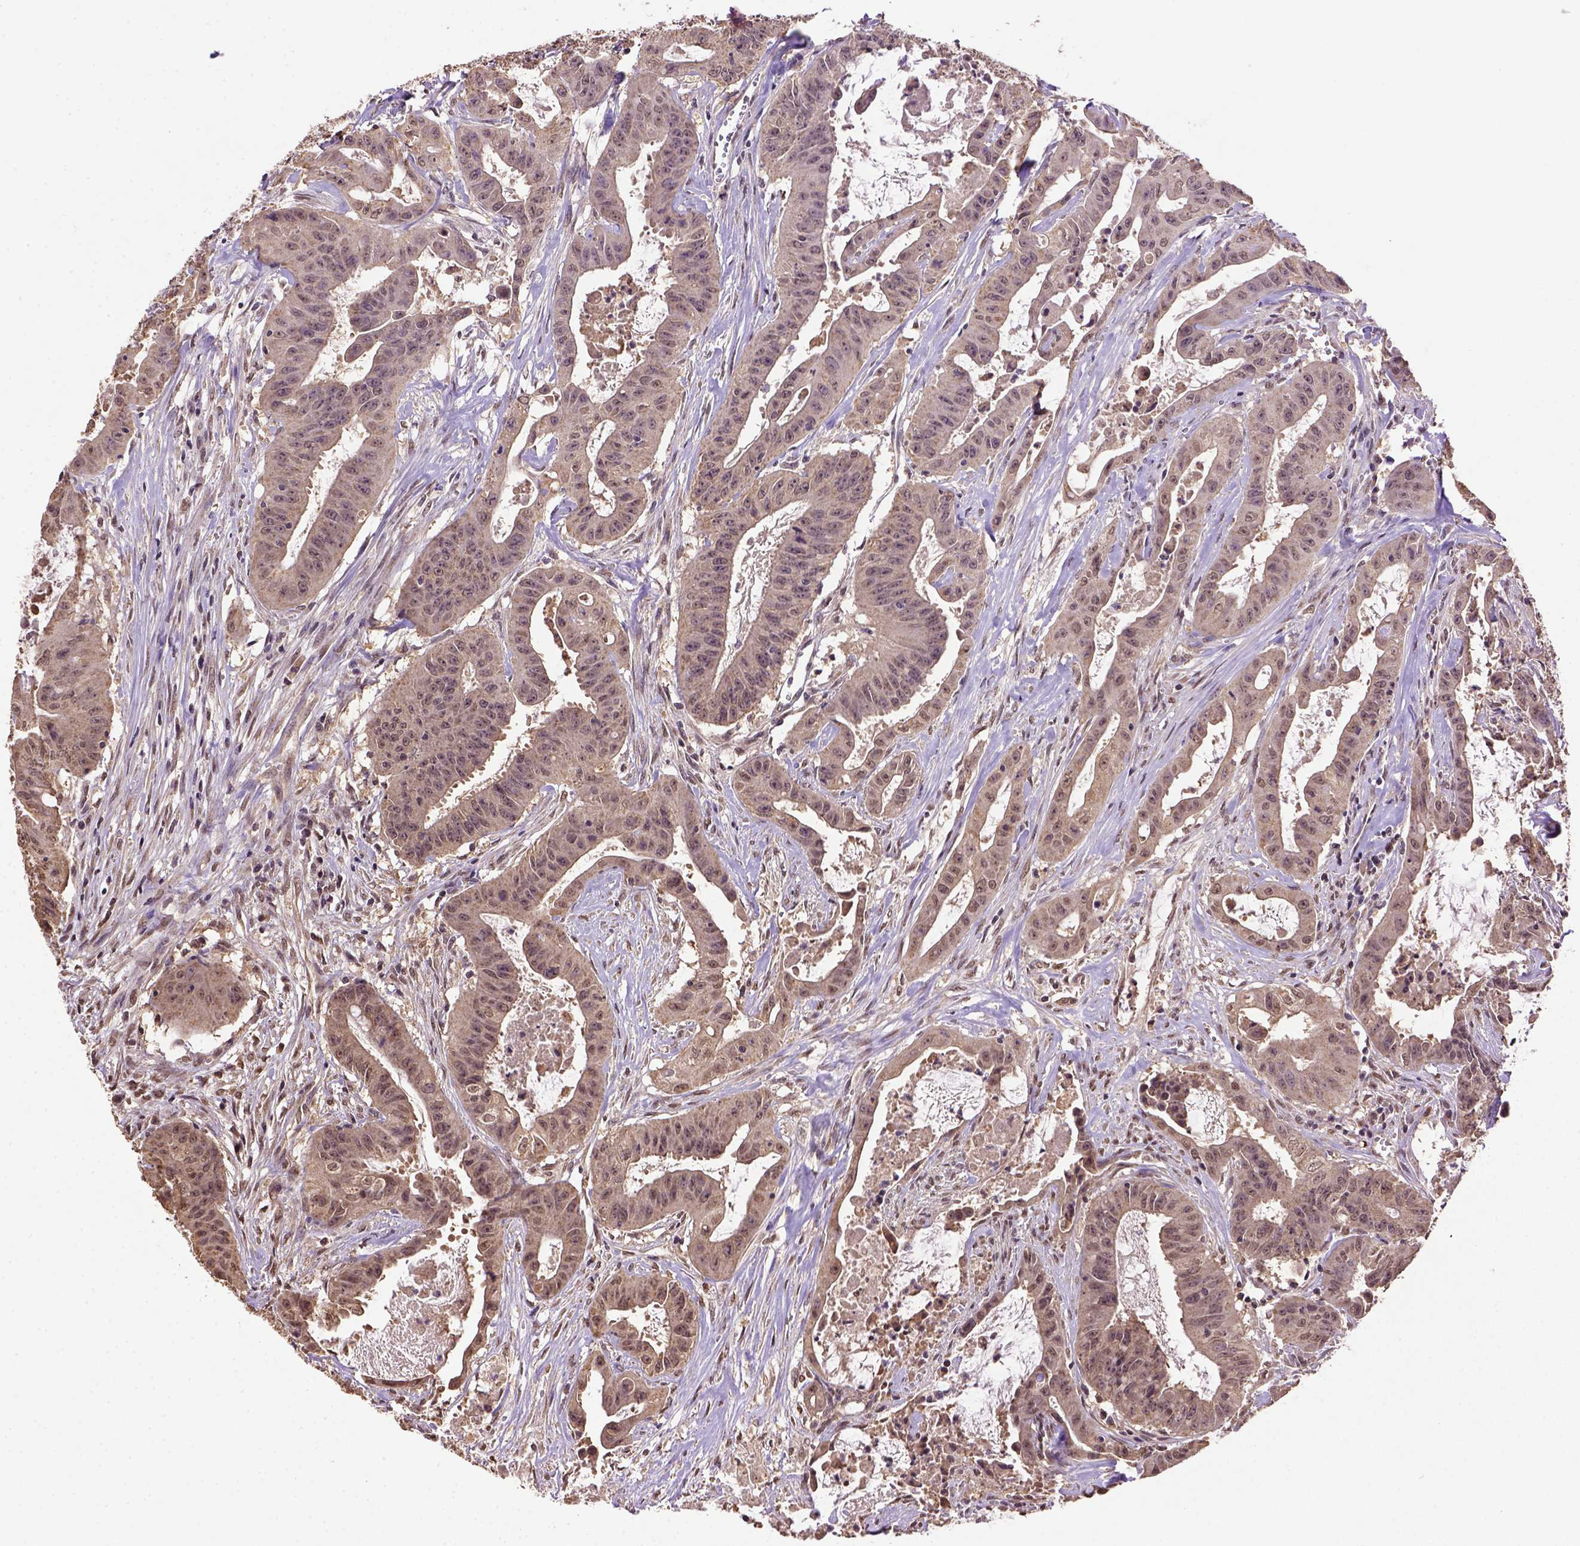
{"staining": {"intensity": "weak", "quantity": ">75%", "location": "cytoplasmic/membranous"}, "tissue": "colorectal cancer", "cell_type": "Tumor cells", "image_type": "cancer", "snomed": [{"axis": "morphology", "description": "Adenocarcinoma, NOS"}, {"axis": "topography", "description": "Colon"}], "caption": "DAB (3,3'-diaminobenzidine) immunohistochemical staining of human colorectal adenocarcinoma reveals weak cytoplasmic/membranous protein staining in approximately >75% of tumor cells.", "gene": "WDR17", "patient": {"sex": "male", "age": 33}}